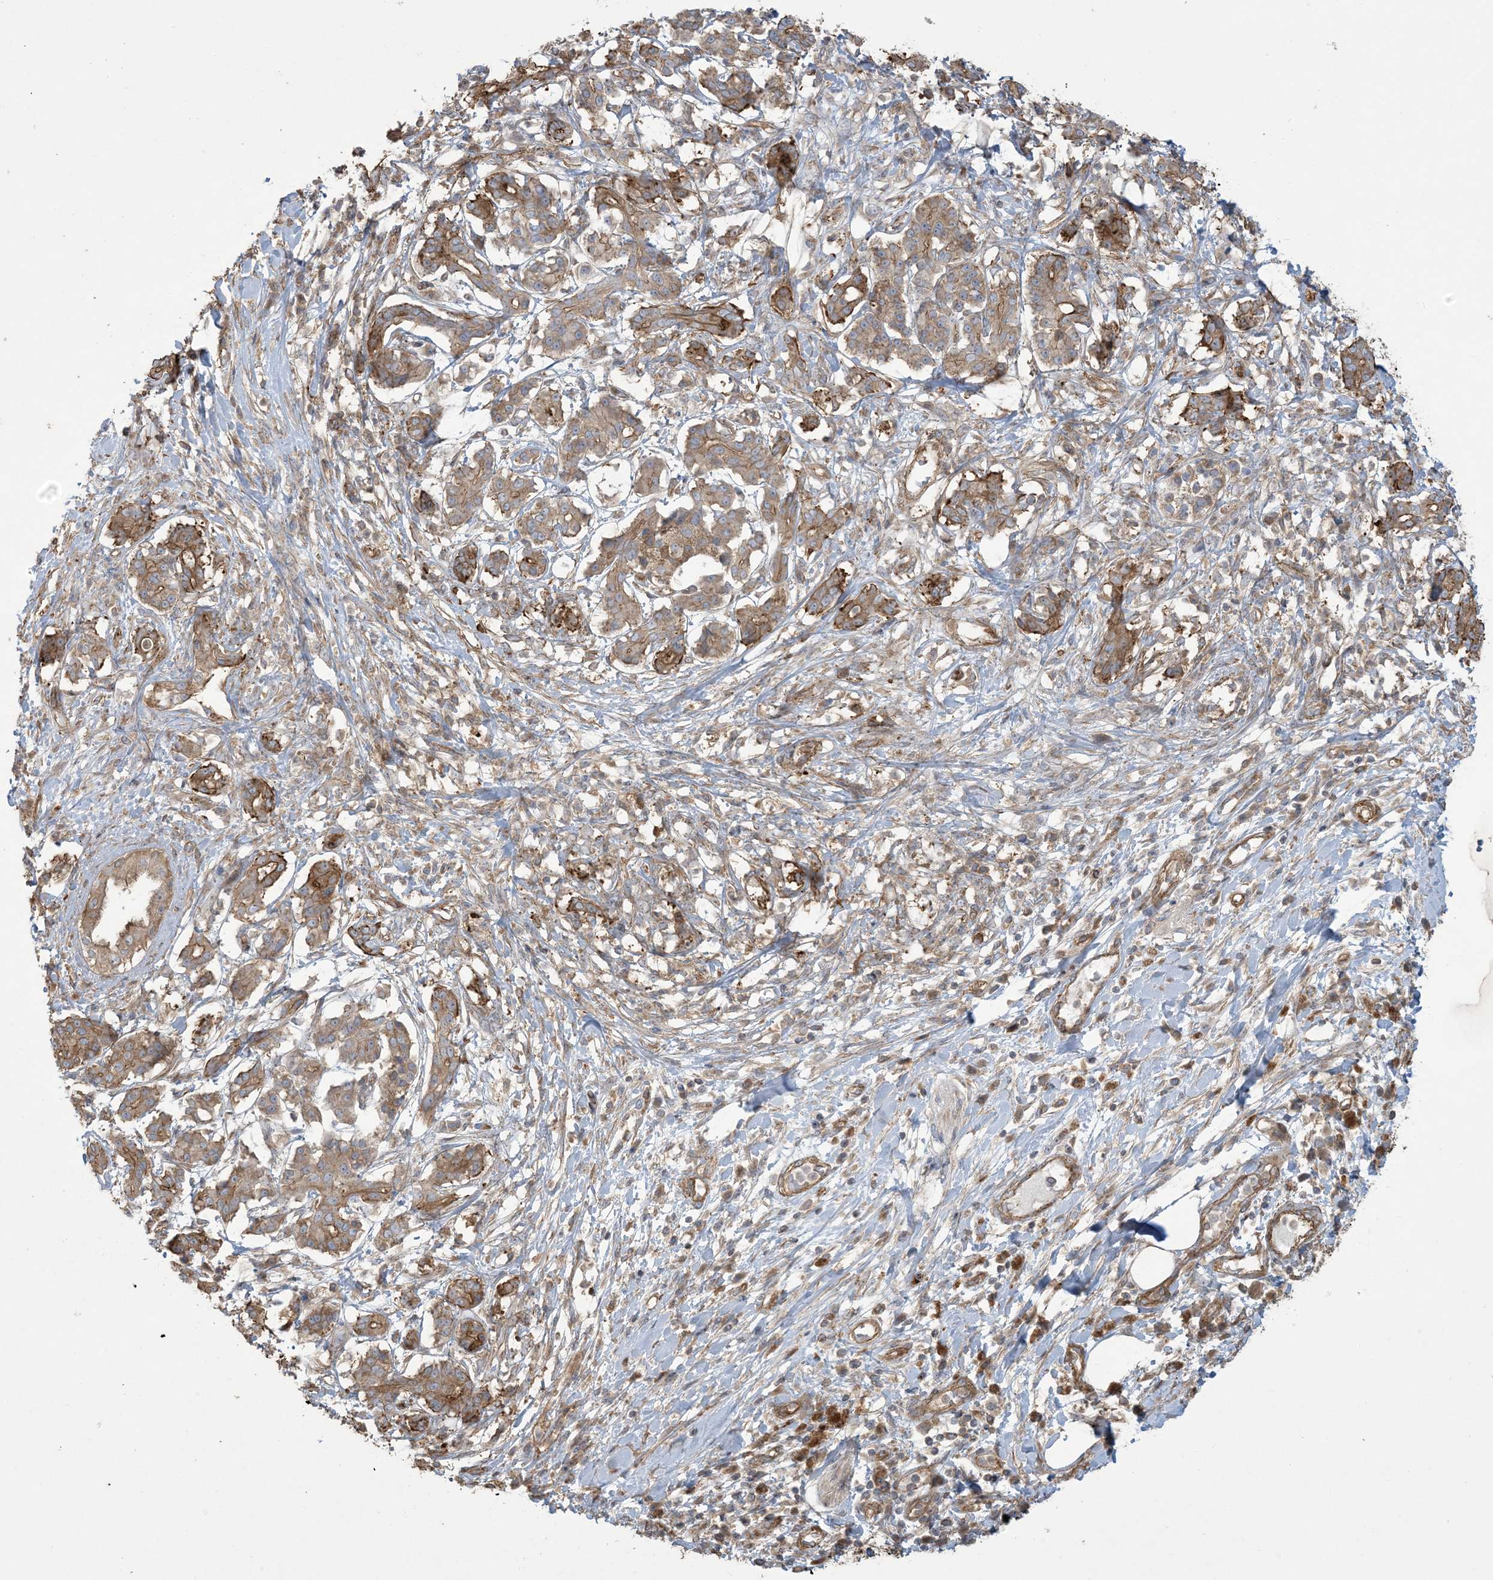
{"staining": {"intensity": "moderate", "quantity": ">75%", "location": "cytoplasmic/membranous"}, "tissue": "pancreatic cancer", "cell_type": "Tumor cells", "image_type": "cancer", "snomed": [{"axis": "morphology", "description": "Adenocarcinoma, NOS"}, {"axis": "topography", "description": "Pancreas"}], "caption": "About >75% of tumor cells in human pancreatic adenocarcinoma exhibit moderate cytoplasmic/membranous protein positivity as visualized by brown immunohistochemical staining.", "gene": "KLHL18", "patient": {"sex": "female", "age": 56}}